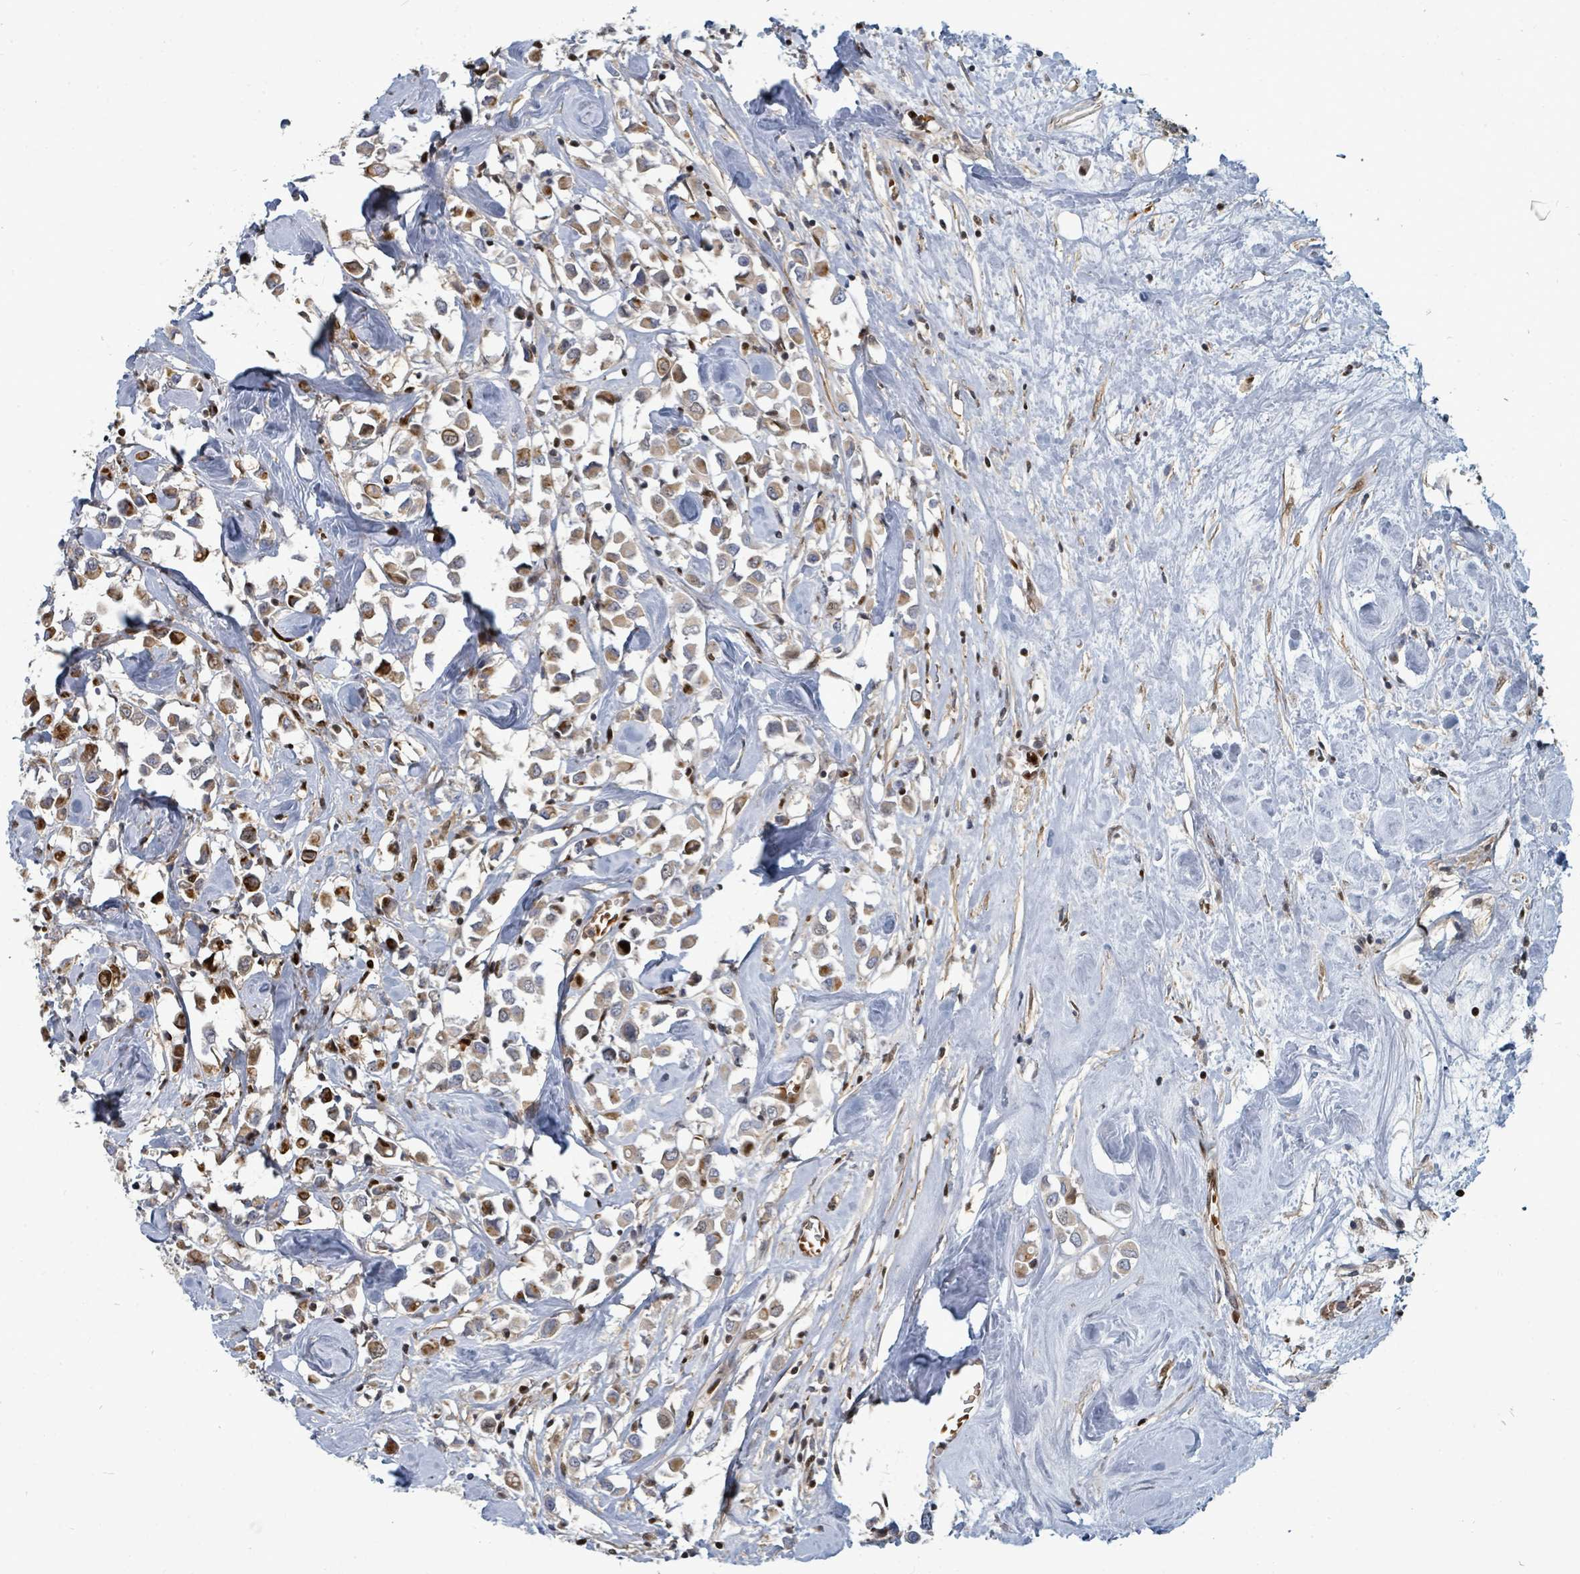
{"staining": {"intensity": "moderate", "quantity": ">75%", "location": "cytoplasmic/membranous"}, "tissue": "breast cancer", "cell_type": "Tumor cells", "image_type": "cancer", "snomed": [{"axis": "morphology", "description": "Duct carcinoma"}, {"axis": "topography", "description": "Breast"}], "caption": "The photomicrograph exhibits immunohistochemical staining of breast intraductal carcinoma. There is moderate cytoplasmic/membranous expression is identified in about >75% of tumor cells. (DAB = brown stain, brightfield microscopy at high magnification).", "gene": "TRDMT1", "patient": {"sex": "female", "age": 61}}